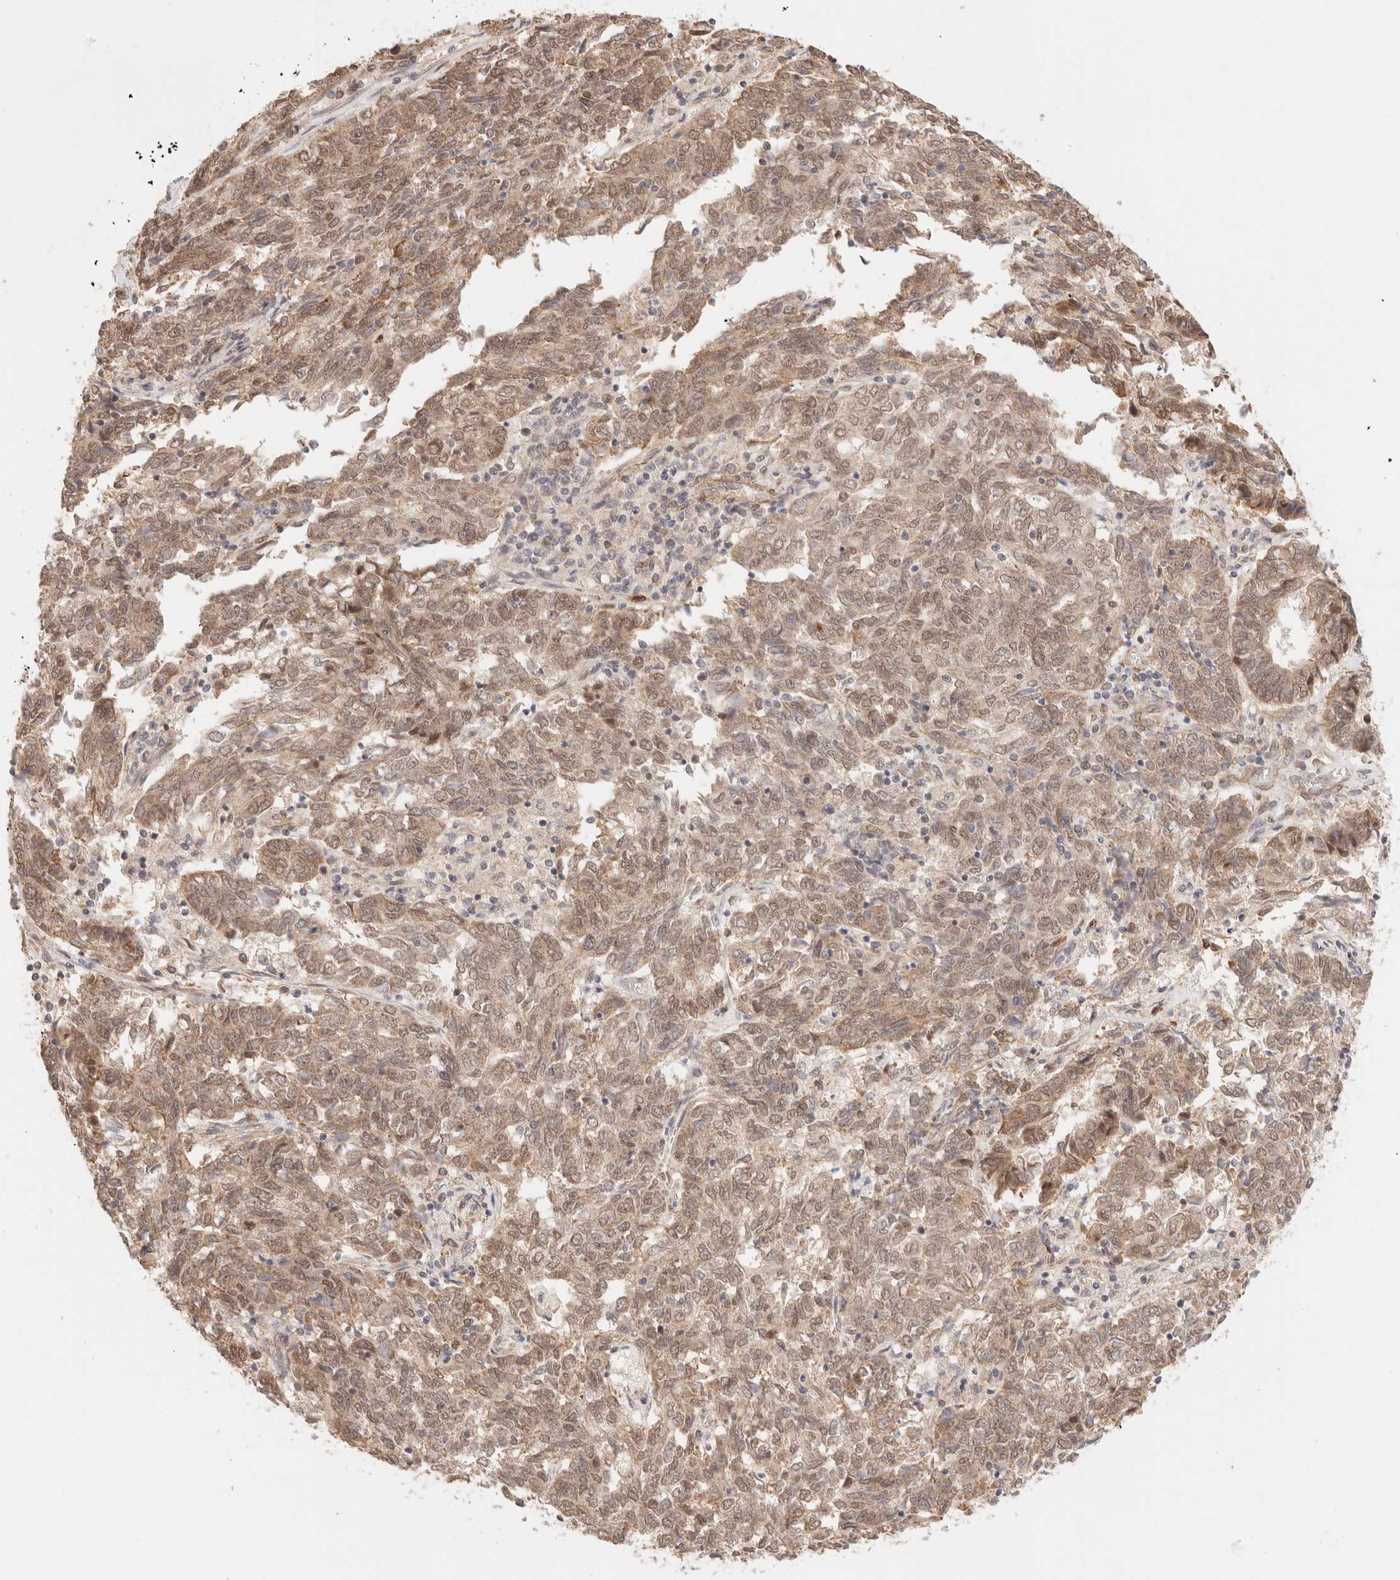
{"staining": {"intensity": "moderate", "quantity": ">75%", "location": "cytoplasmic/membranous,nuclear"}, "tissue": "endometrial cancer", "cell_type": "Tumor cells", "image_type": "cancer", "snomed": [{"axis": "morphology", "description": "Adenocarcinoma, NOS"}, {"axis": "topography", "description": "Endometrium"}], "caption": "Protein expression analysis of endometrial cancer demonstrates moderate cytoplasmic/membranous and nuclear expression in about >75% of tumor cells. The protein of interest is stained brown, and the nuclei are stained in blue (DAB IHC with brightfield microscopy, high magnification).", "gene": "BRPF3", "patient": {"sex": "female", "age": 80}}